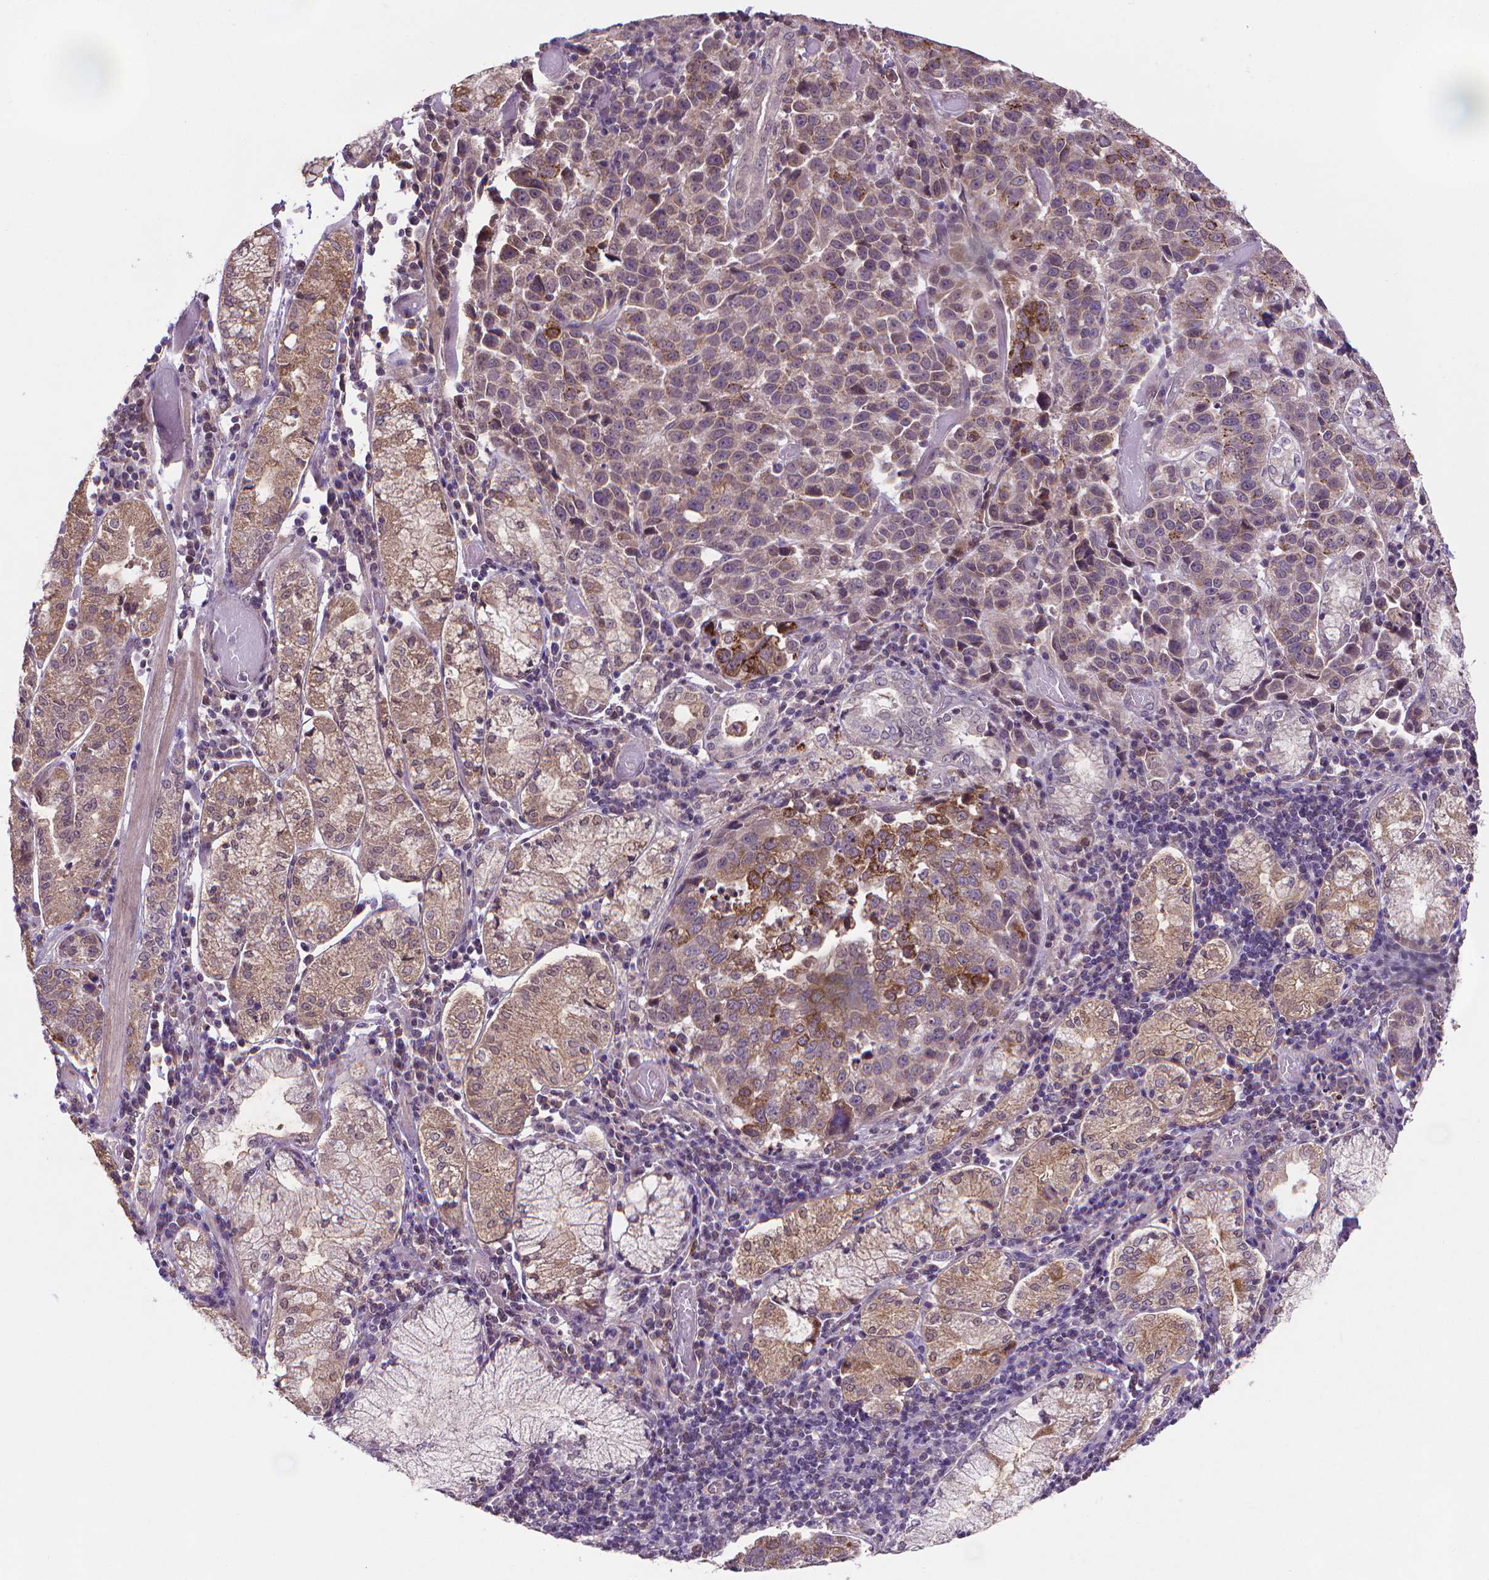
{"staining": {"intensity": "weak", "quantity": "25%-75%", "location": "cytoplasmic/membranous"}, "tissue": "stomach cancer", "cell_type": "Tumor cells", "image_type": "cancer", "snomed": [{"axis": "morphology", "description": "Adenocarcinoma, NOS"}, {"axis": "topography", "description": "Stomach"}], "caption": "Immunohistochemical staining of stomach cancer (adenocarcinoma) displays low levels of weak cytoplasmic/membranous positivity in about 25%-75% of tumor cells.", "gene": "GPR63", "patient": {"sex": "male", "age": 93}}